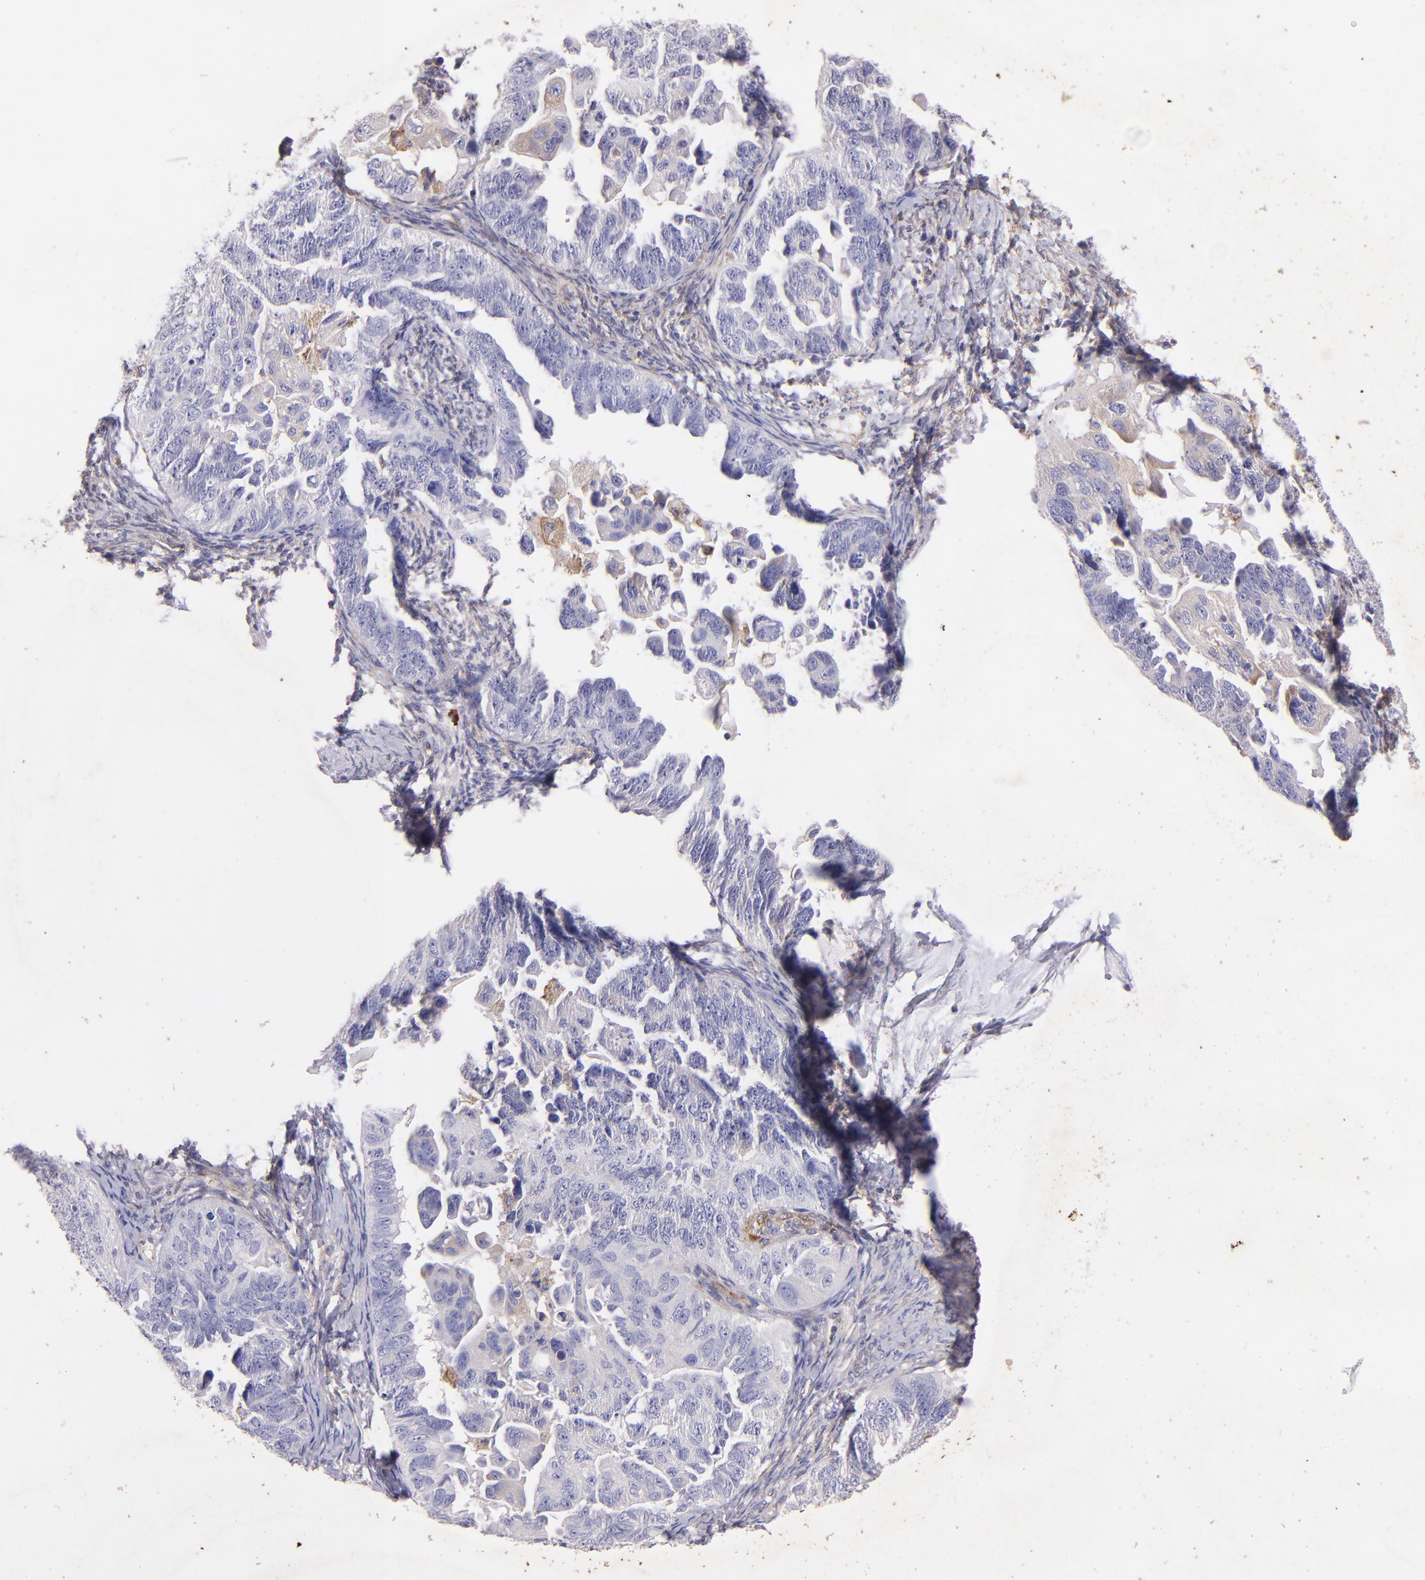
{"staining": {"intensity": "negative", "quantity": "none", "location": "none"}, "tissue": "ovarian cancer", "cell_type": "Tumor cells", "image_type": "cancer", "snomed": [{"axis": "morphology", "description": "Cystadenocarcinoma, serous, NOS"}, {"axis": "topography", "description": "Ovary"}], "caption": "An immunohistochemistry photomicrograph of serous cystadenocarcinoma (ovarian) is shown. There is no staining in tumor cells of serous cystadenocarcinoma (ovarian).", "gene": "RET", "patient": {"sex": "female", "age": 82}}